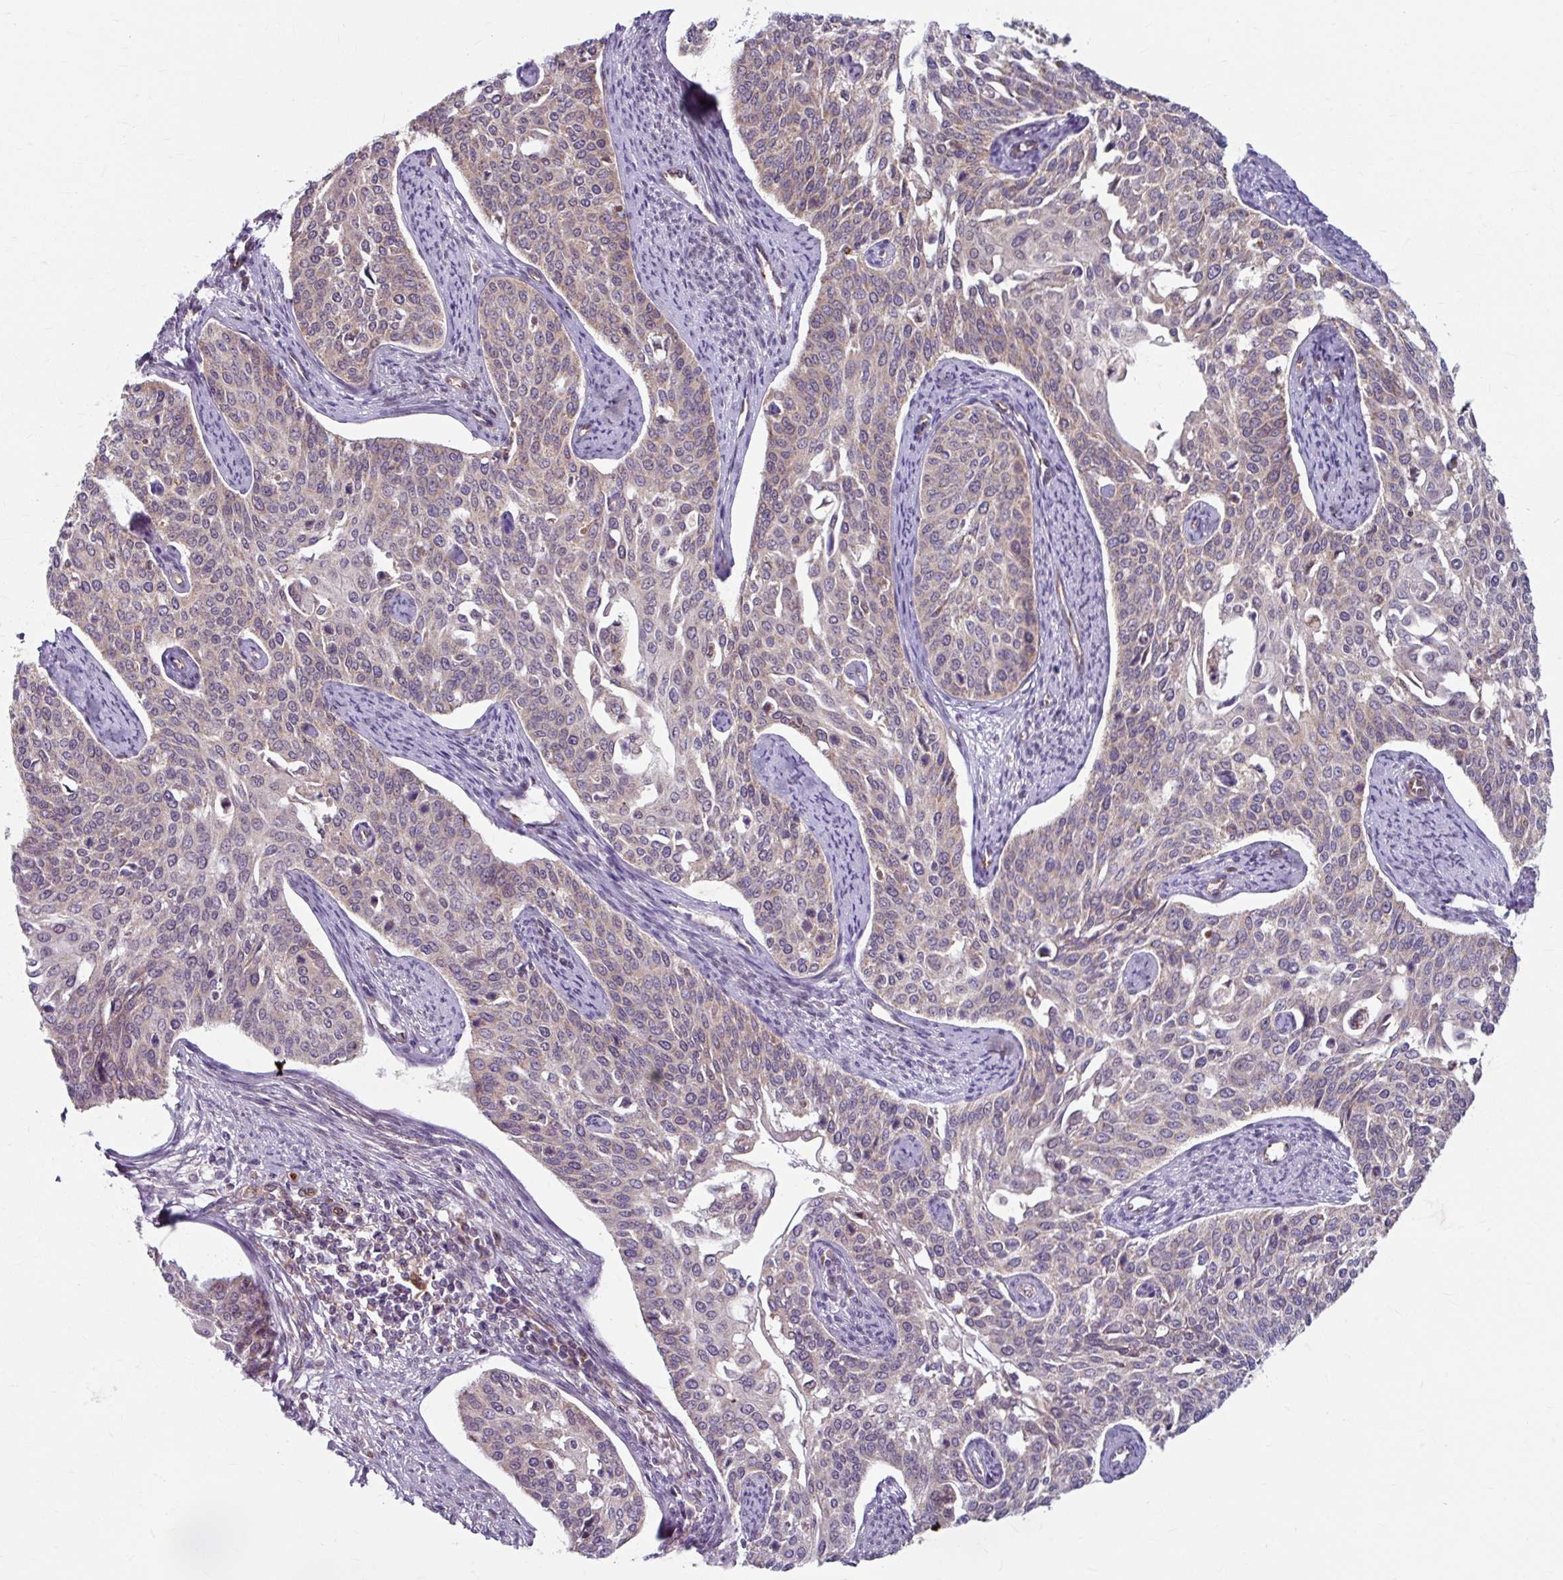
{"staining": {"intensity": "weak", "quantity": "25%-75%", "location": "cytoplasmic/membranous"}, "tissue": "cervical cancer", "cell_type": "Tumor cells", "image_type": "cancer", "snomed": [{"axis": "morphology", "description": "Squamous cell carcinoma, NOS"}, {"axis": "topography", "description": "Cervix"}], "caption": "Approximately 25%-75% of tumor cells in human cervical cancer (squamous cell carcinoma) demonstrate weak cytoplasmic/membranous protein positivity as visualized by brown immunohistochemical staining.", "gene": "DAAM2", "patient": {"sex": "female", "age": 44}}